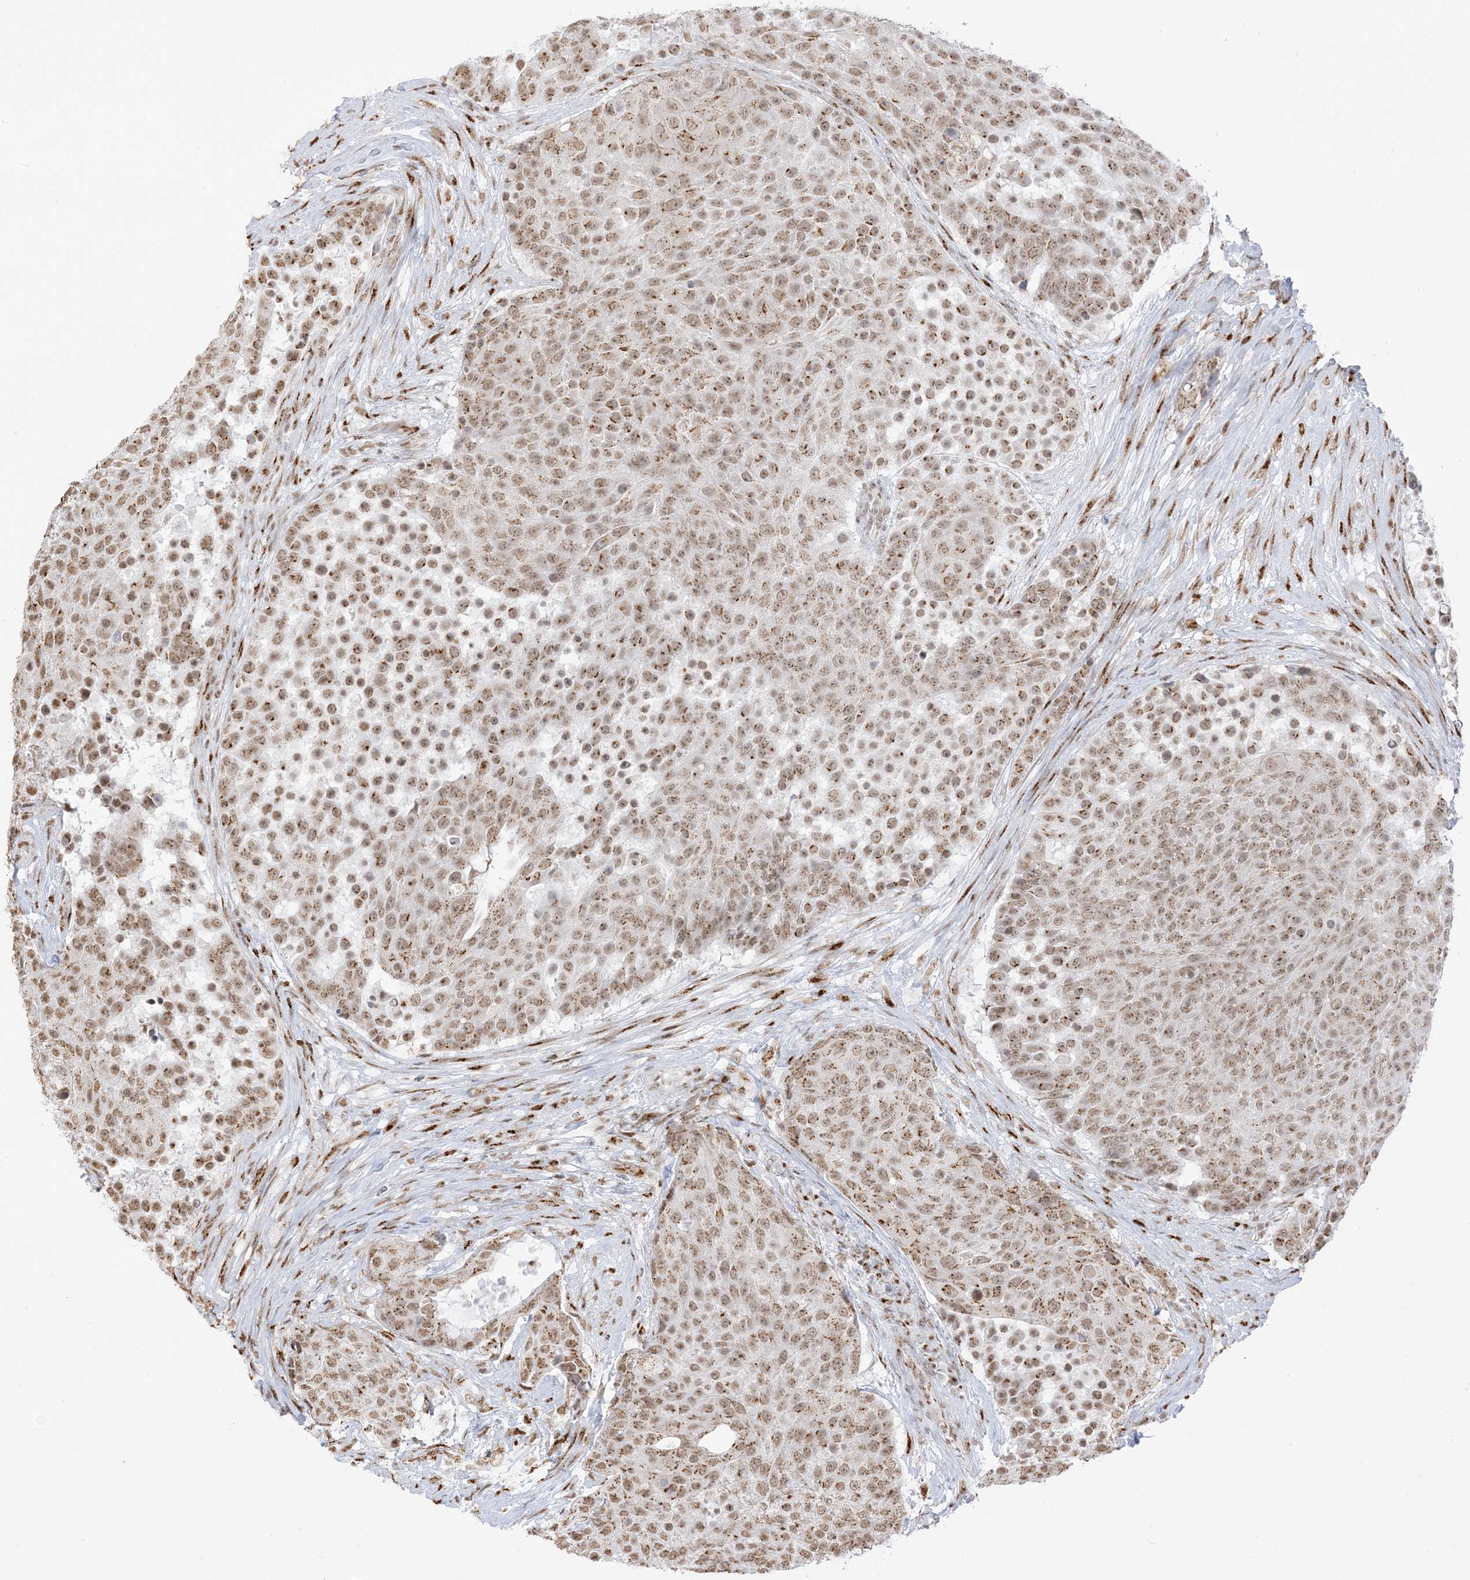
{"staining": {"intensity": "moderate", "quantity": ">75%", "location": "cytoplasmic/membranous,nuclear"}, "tissue": "urothelial cancer", "cell_type": "Tumor cells", "image_type": "cancer", "snomed": [{"axis": "morphology", "description": "Urothelial carcinoma, High grade"}, {"axis": "topography", "description": "Urinary bladder"}], "caption": "Approximately >75% of tumor cells in human urothelial cancer reveal moderate cytoplasmic/membranous and nuclear protein staining as visualized by brown immunohistochemical staining.", "gene": "GPR107", "patient": {"sex": "female", "age": 63}}